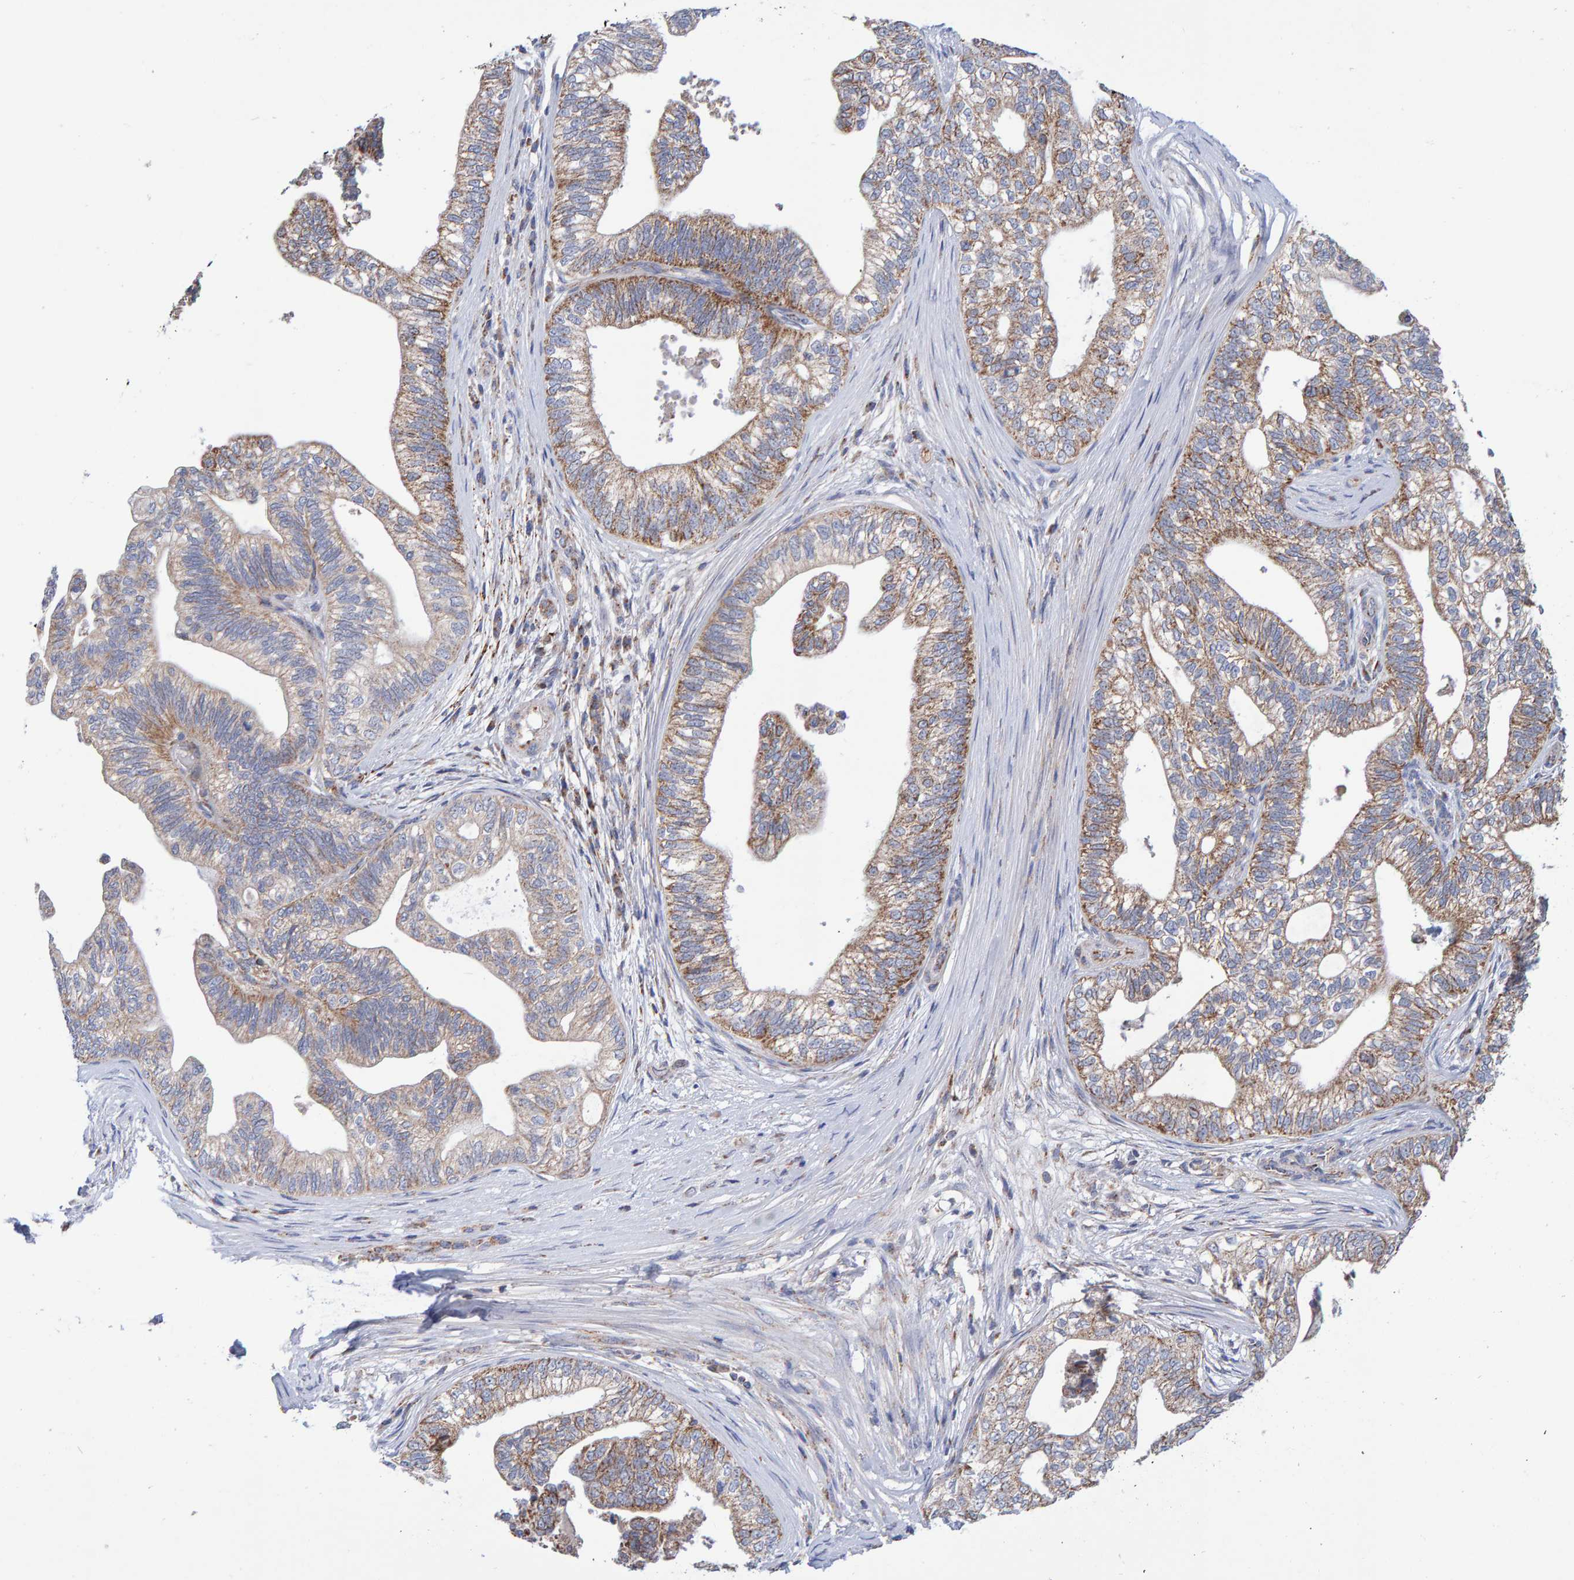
{"staining": {"intensity": "moderate", "quantity": "25%-75%", "location": "cytoplasmic/membranous"}, "tissue": "pancreatic cancer", "cell_type": "Tumor cells", "image_type": "cancer", "snomed": [{"axis": "morphology", "description": "Adenocarcinoma, NOS"}, {"axis": "topography", "description": "Pancreas"}], "caption": "A brown stain labels moderate cytoplasmic/membranous staining of a protein in adenocarcinoma (pancreatic) tumor cells.", "gene": "EFR3A", "patient": {"sex": "male", "age": 72}}